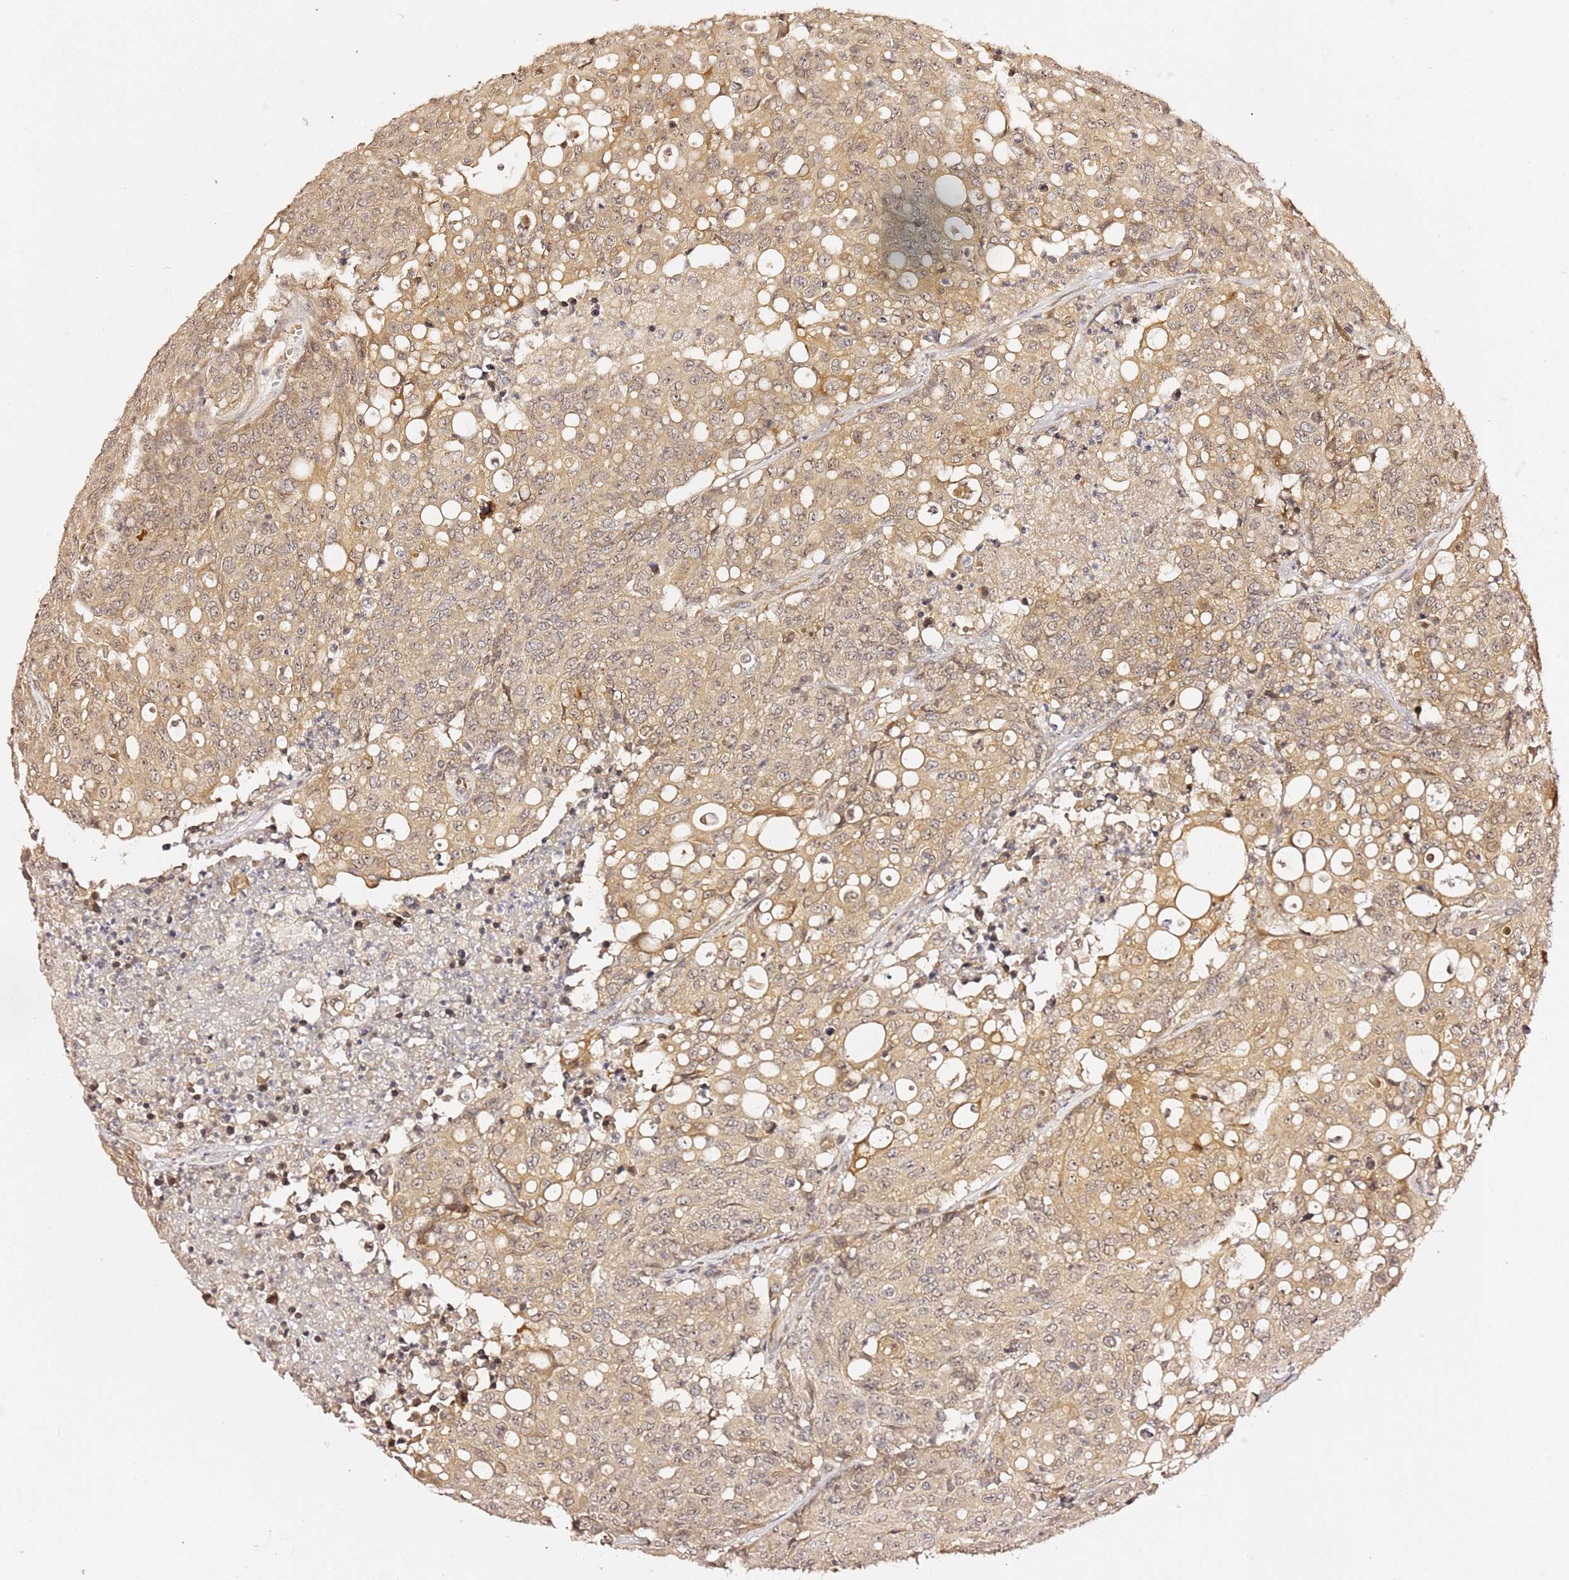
{"staining": {"intensity": "moderate", "quantity": ">75%", "location": "cytoplasmic/membranous"}, "tissue": "colorectal cancer", "cell_type": "Tumor cells", "image_type": "cancer", "snomed": [{"axis": "morphology", "description": "Adenocarcinoma, NOS"}, {"axis": "topography", "description": "Colon"}], "caption": "Protein expression analysis of human adenocarcinoma (colorectal) reveals moderate cytoplasmic/membranous expression in approximately >75% of tumor cells.", "gene": "OSBPL2", "patient": {"sex": "male", "age": 51}}